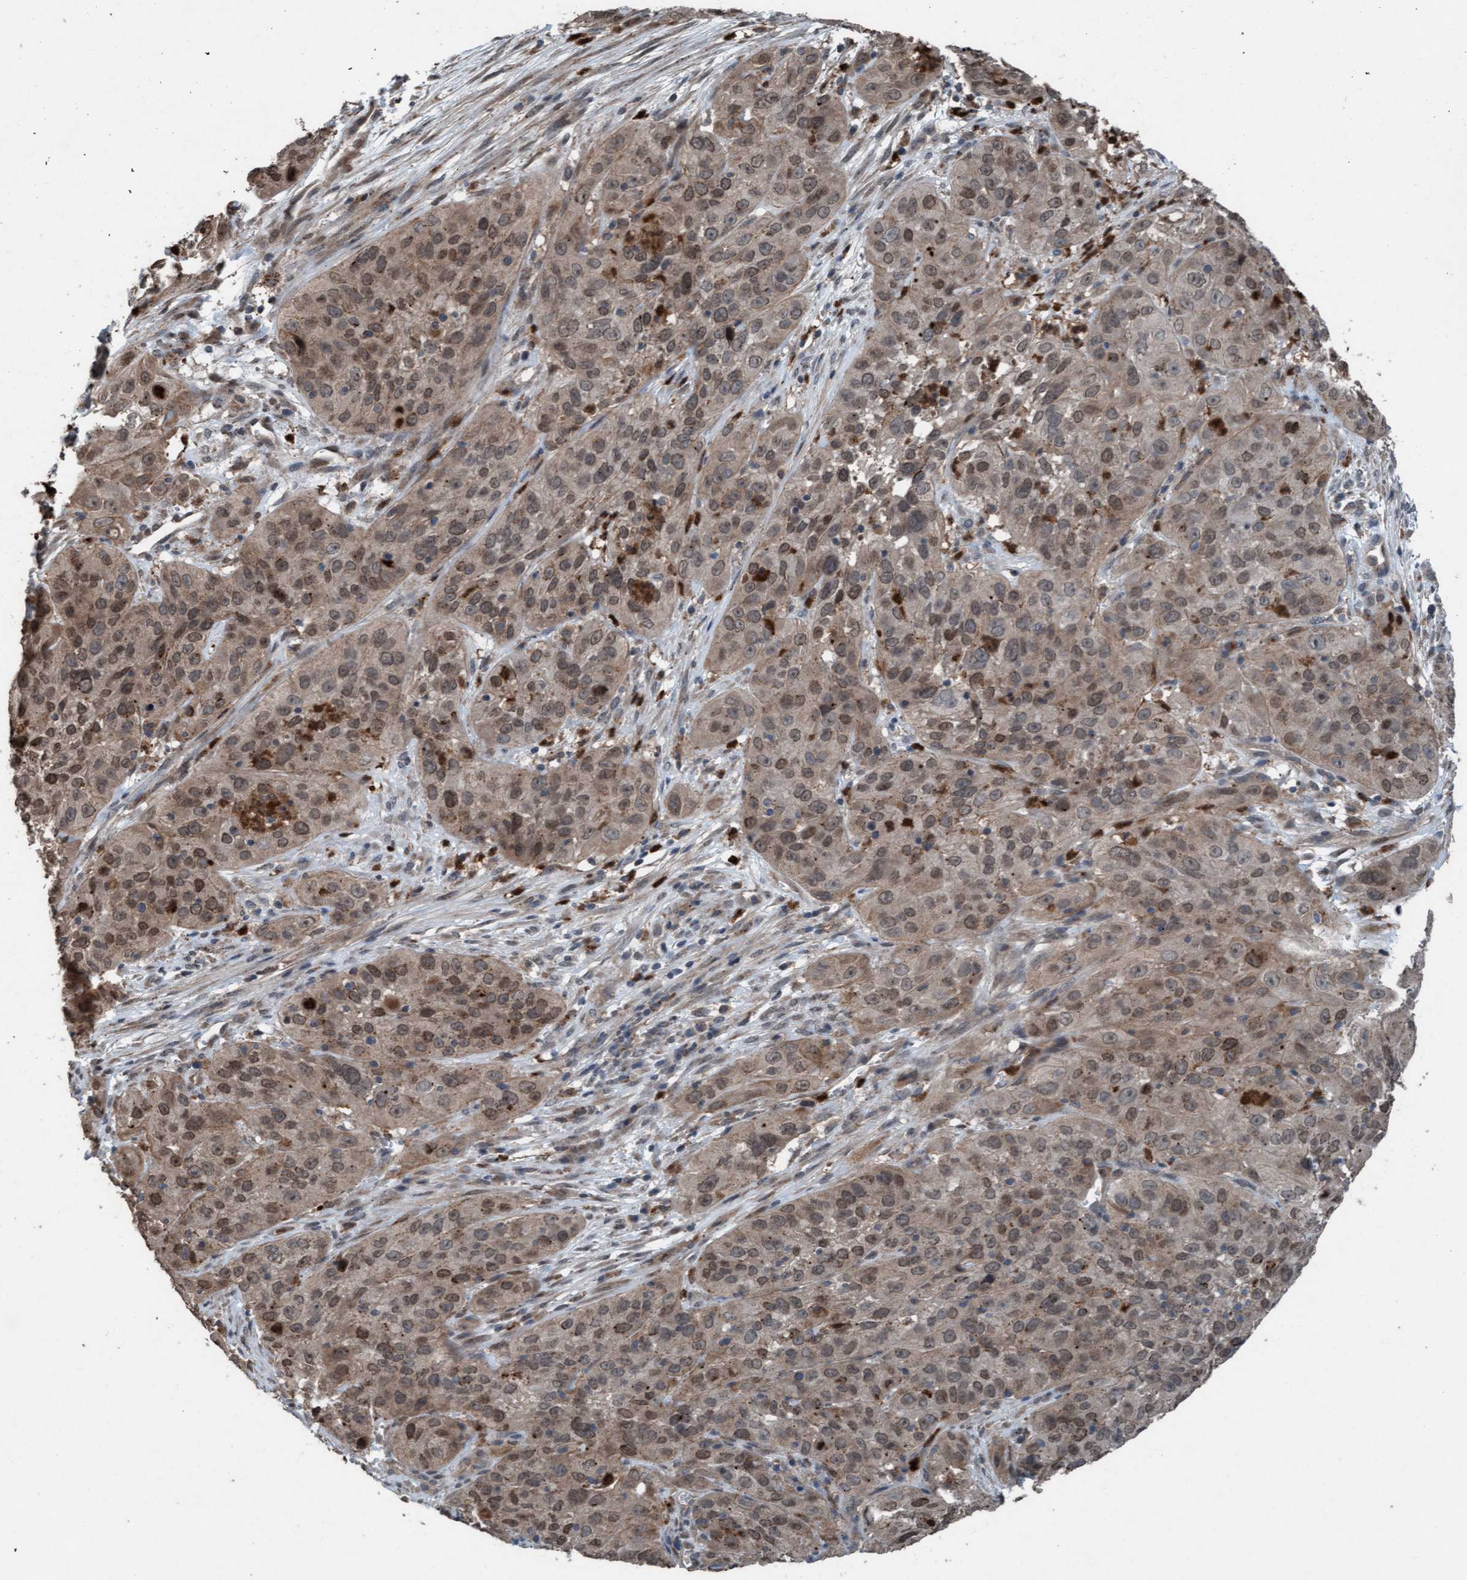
{"staining": {"intensity": "weak", "quantity": ">75%", "location": "cytoplasmic/membranous,nuclear"}, "tissue": "cervical cancer", "cell_type": "Tumor cells", "image_type": "cancer", "snomed": [{"axis": "morphology", "description": "Squamous cell carcinoma, NOS"}, {"axis": "topography", "description": "Cervix"}], "caption": "Weak cytoplasmic/membranous and nuclear staining for a protein is present in approximately >75% of tumor cells of cervical cancer using immunohistochemistry.", "gene": "PLXNB2", "patient": {"sex": "female", "age": 32}}